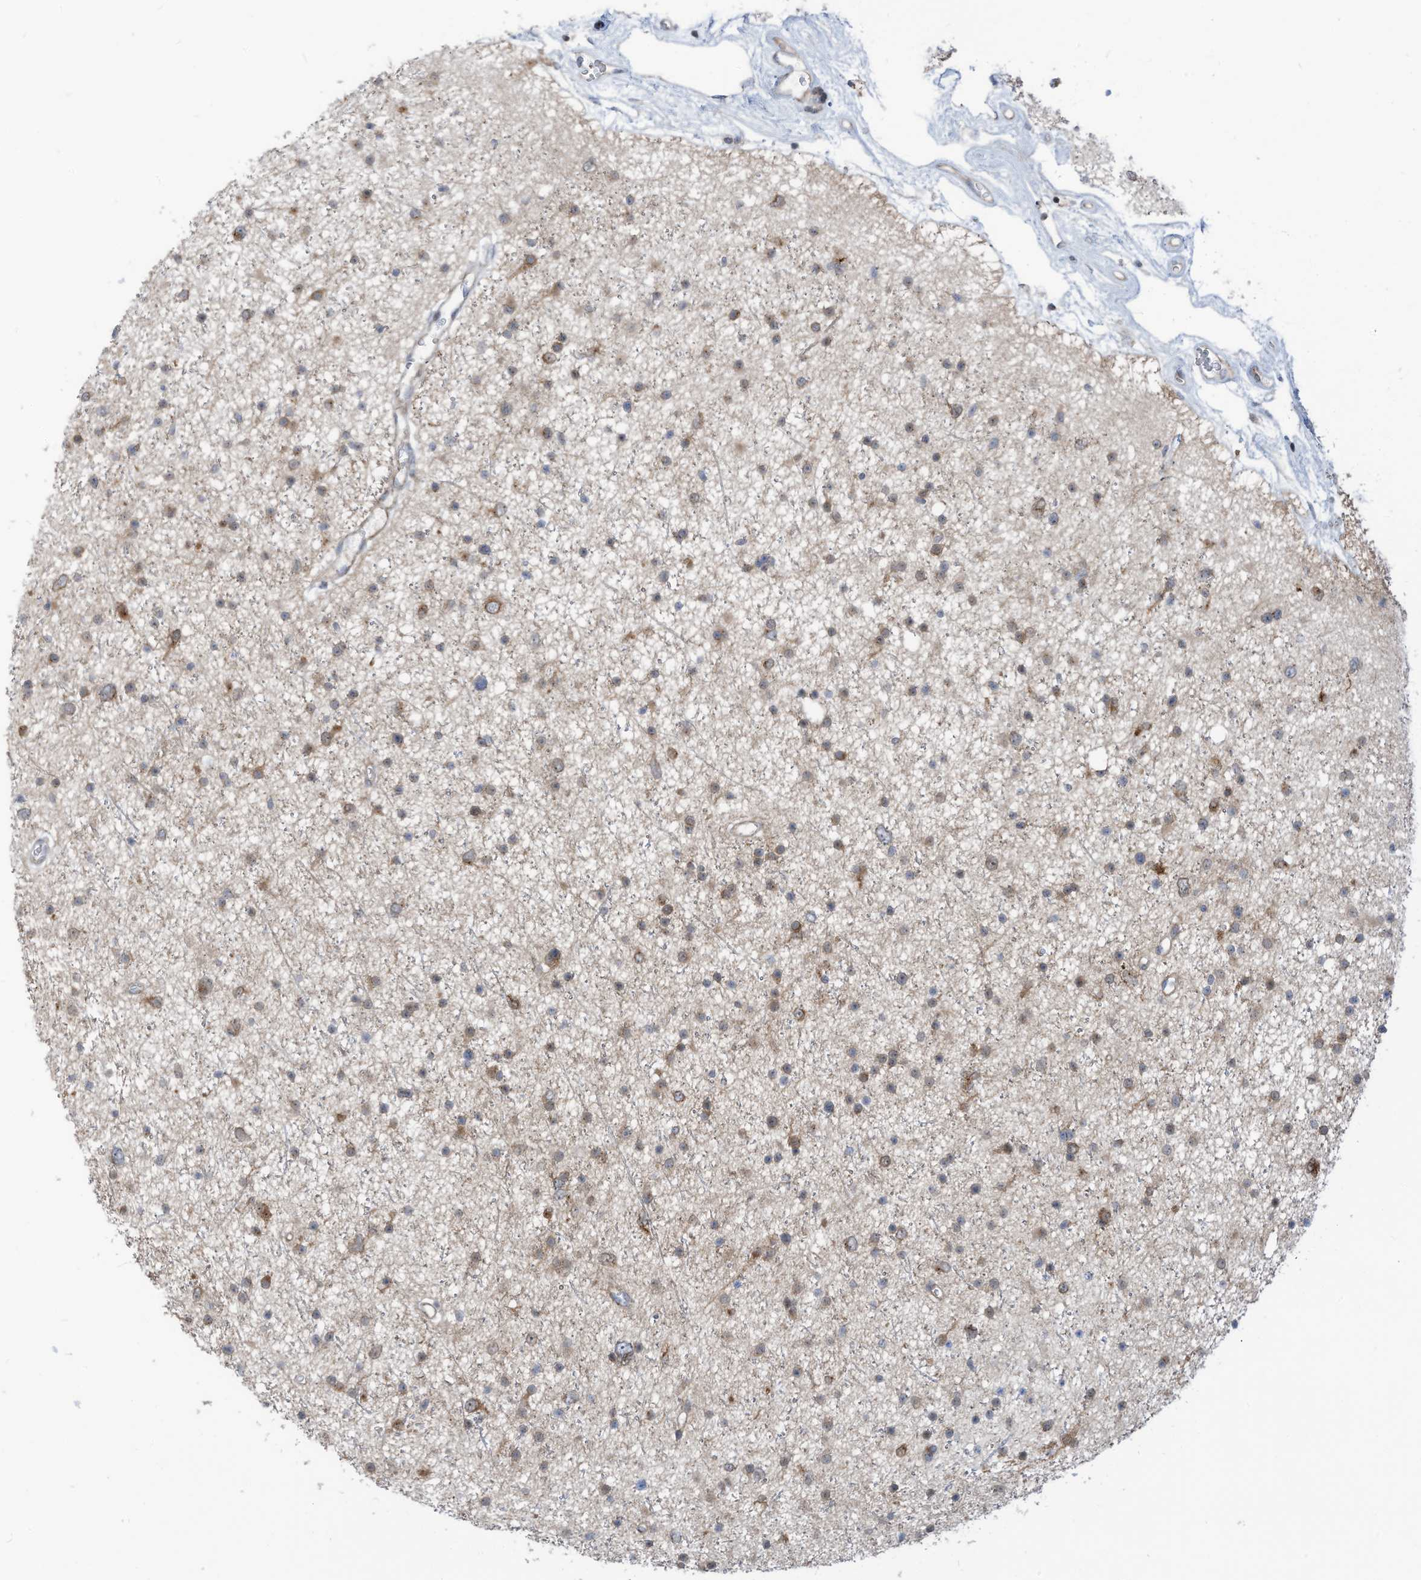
{"staining": {"intensity": "moderate", "quantity": "25%-75%", "location": "cytoplasmic/membranous"}, "tissue": "glioma", "cell_type": "Tumor cells", "image_type": "cancer", "snomed": [{"axis": "morphology", "description": "Glioma, malignant, Low grade"}, {"axis": "topography", "description": "Cerebral cortex"}], "caption": "This micrograph shows IHC staining of glioma, with medium moderate cytoplasmic/membranous positivity in about 25%-75% of tumor cells.", "gene": "GPATCH3", "patient": {"sex": "female", "age": 39}}